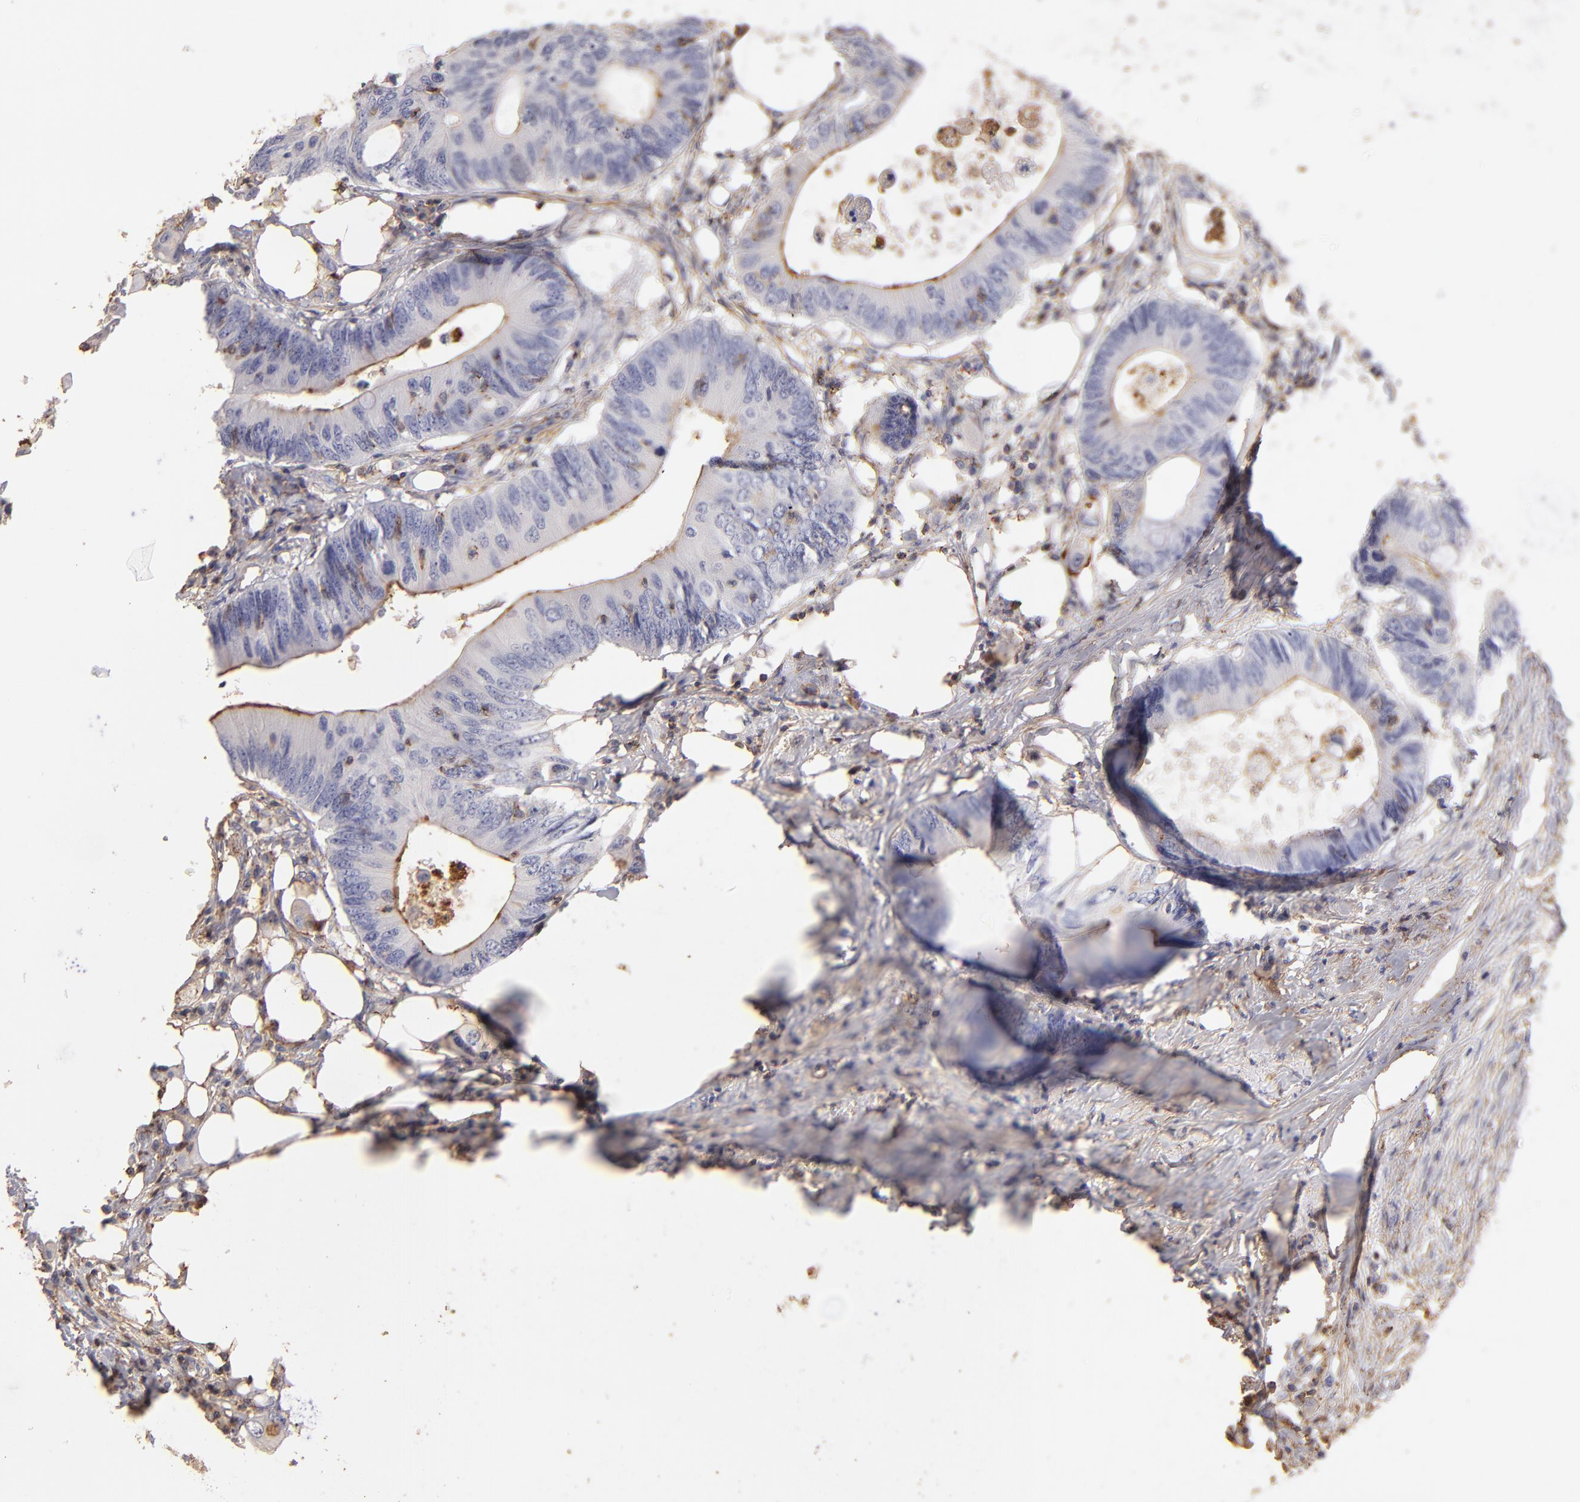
{"staining": {"intensity": "moderate", "quantity": "25%-75%", "location": "cytoplasmic/membranous"}, "tissue": "colorectal cancer", "cell_type": "Tumor cells", "image_type": "cancer", "snomed": [{"axis": "morphology", "description": "Adenocarcinoma, NOS"}, {"axis": "topography", "description": "Colon"}], "caption": "Protein analysis of colorectal adenocarcinoma tissue demonstrates moderate cytoplasmic/membranous expression in about 25%-75% of tumor cells. The staining was performed using DAB (3,3'-diaminobenzidine) to visualize the protein expression in brown, while the nuclei were stained in blue with hematoxylin (Magnification: 20x).", "gene": "ABCB1", "patient": {"sex": "male", "age": 71}}